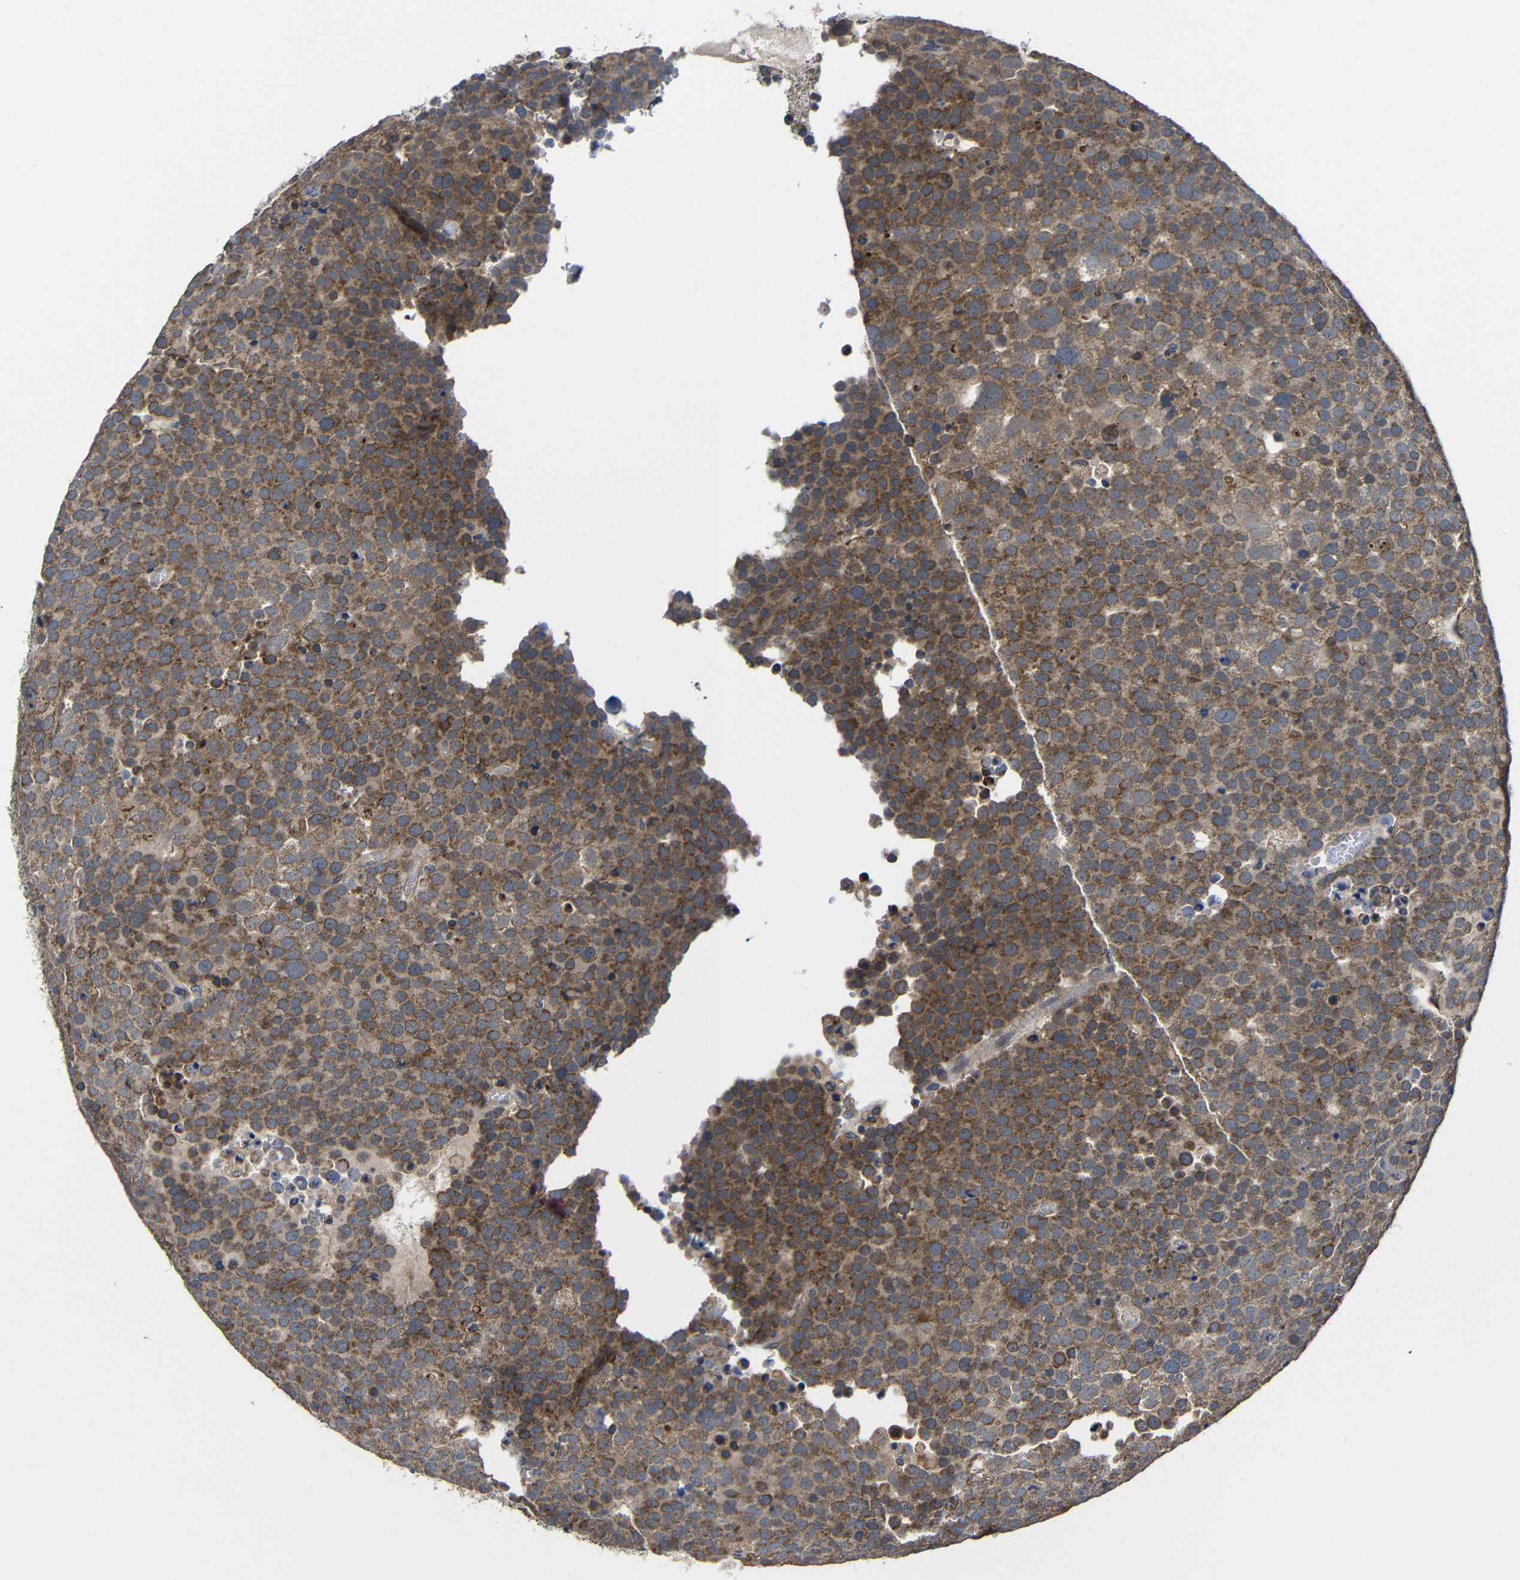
{"staining": {"intensity": "moderate", "quantity": ">75%", "location": "cytoplasmic/membranous"}, "tissue": "testis cancer", "cell_type": "Tumor cells", "image_type": "cancer", "snomed": [{"axis": "morphology", "description": "Seminoma, NOS"}, {"axis": "topography", "description": "Testis"}], "caption": "Protein analysis of testis cancer tissue reveals moderate cytoplasmic/membranous expression in approximately >75% of tumor cells.", "gene": "LPAR5", "patient": {"sex": "male", "age": 71}}